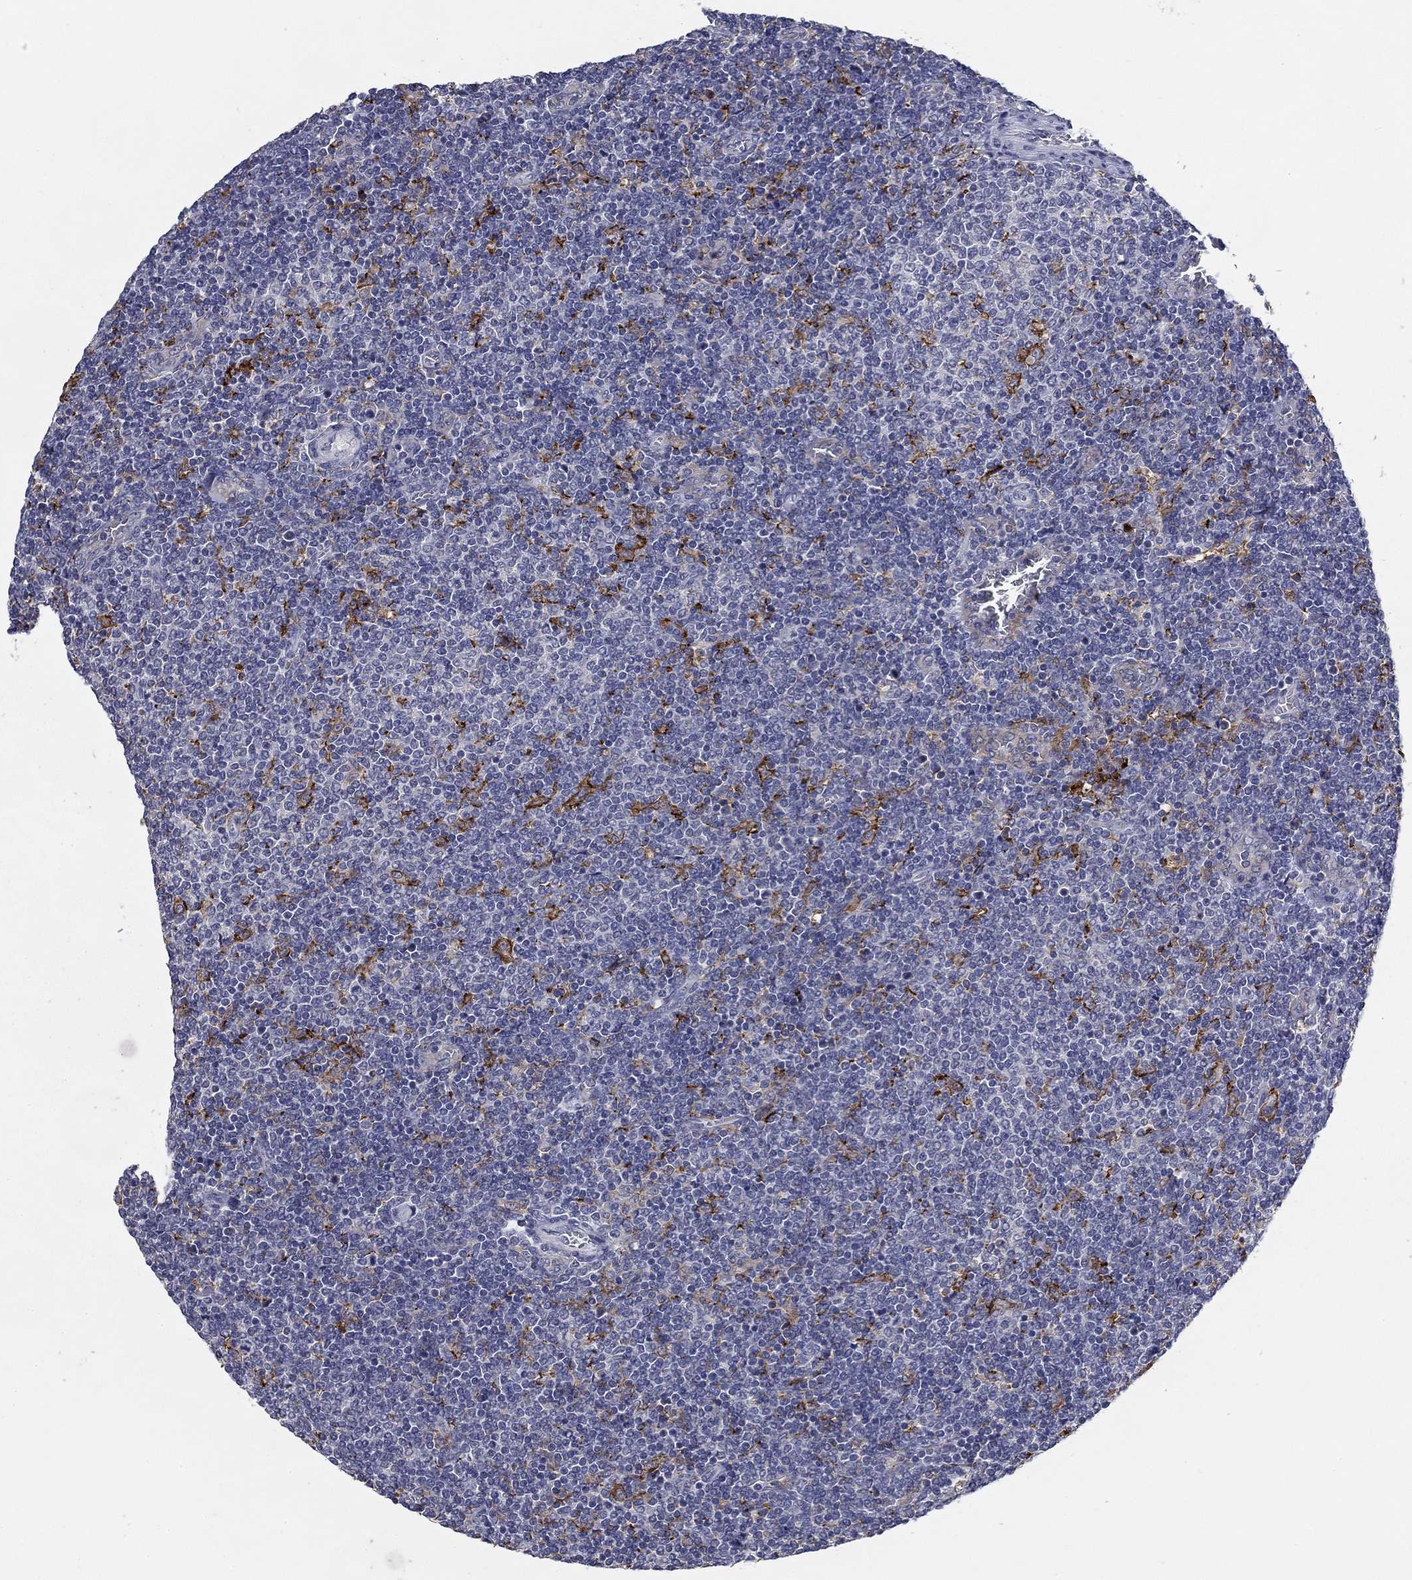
{"staining": {"intensity": "negative", "quantity": "none", "location": "none"}, "tissue": "lymphoma", "cell_type": "Tumor cells", "image_type": "cancer", "snomed": [{"axis": "morphology", "description": "Malignant lymphoma, non-Hodgkin's type, Low grade"}, {"axis": "topography", "description": "Lymph node"}], "caption": "Human malignant lymphoma, non-Hodgkin's type (low-grade) stained for a protein using immunohistochemistry (IHC) exhibits no expression in tumor cells.", "gene": "CD274", "patient": {"sex": "male", "age": 52}}